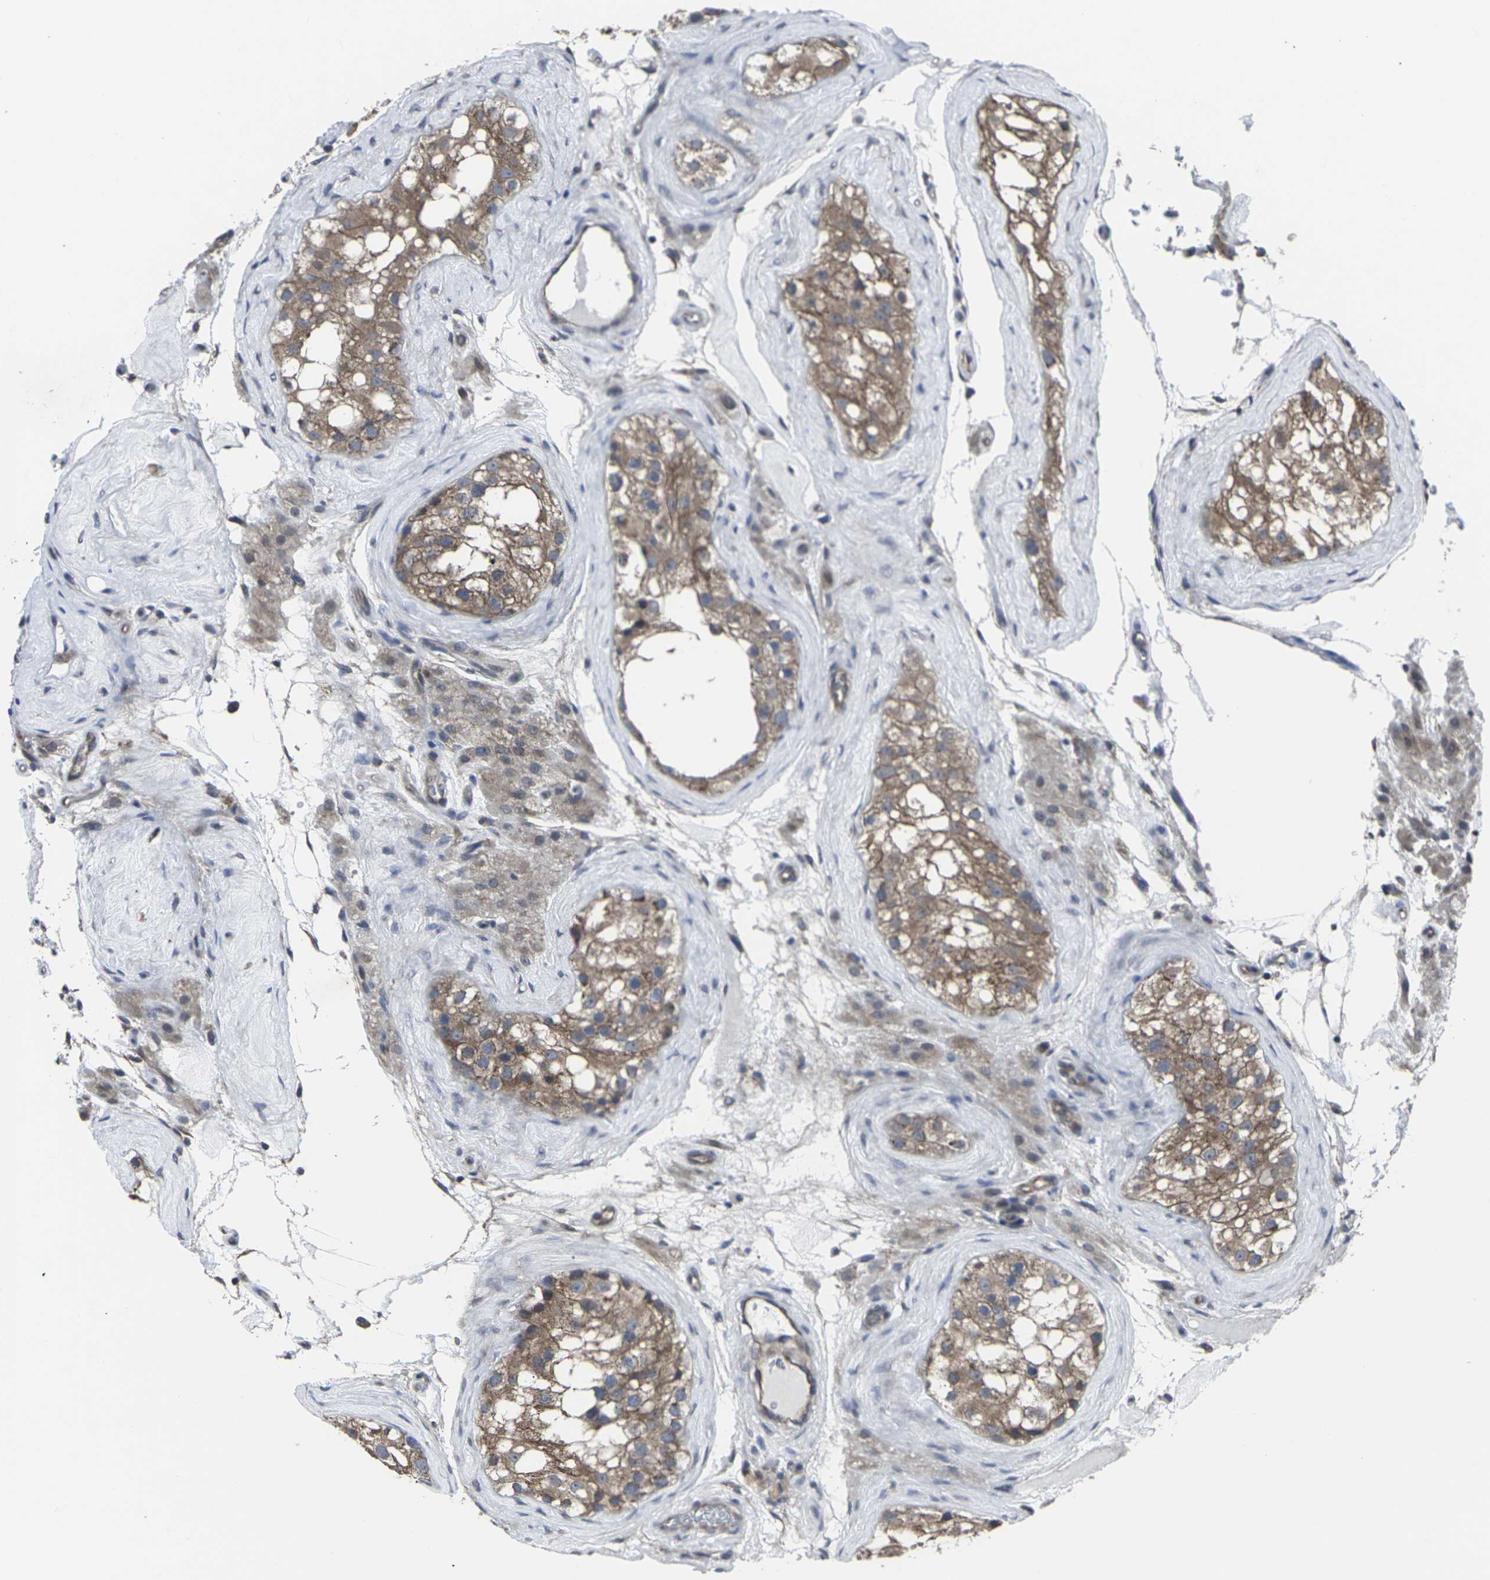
{"staining": {"intensity": "moderate", "quantity": ">75%", "location": "cytoplasmic/membranous"}, "tissue": "testis", "cell_type": "Cells in seminiferous ducts", "image_type": "normal", "snomed": [{"axis": "morphology", "description": "Normal tissue, NOS"}, {"axis": "morphology", "description": "Seminoma, NOS"}, {"axis": "topography", "description": "Testis"}], "caption": "IHC photomicrograph of normal testis: testis stained using immunohistochemistry exhibits medium levels of moderate protein expression localized specifically in the cytoplasmic/membranous of cells in seminiferous ducts, appearing as a cytoplasmic/membranous brown color.", "gene": "MAPKAPK2", "patient": {"sex": "male", "age": 71}}